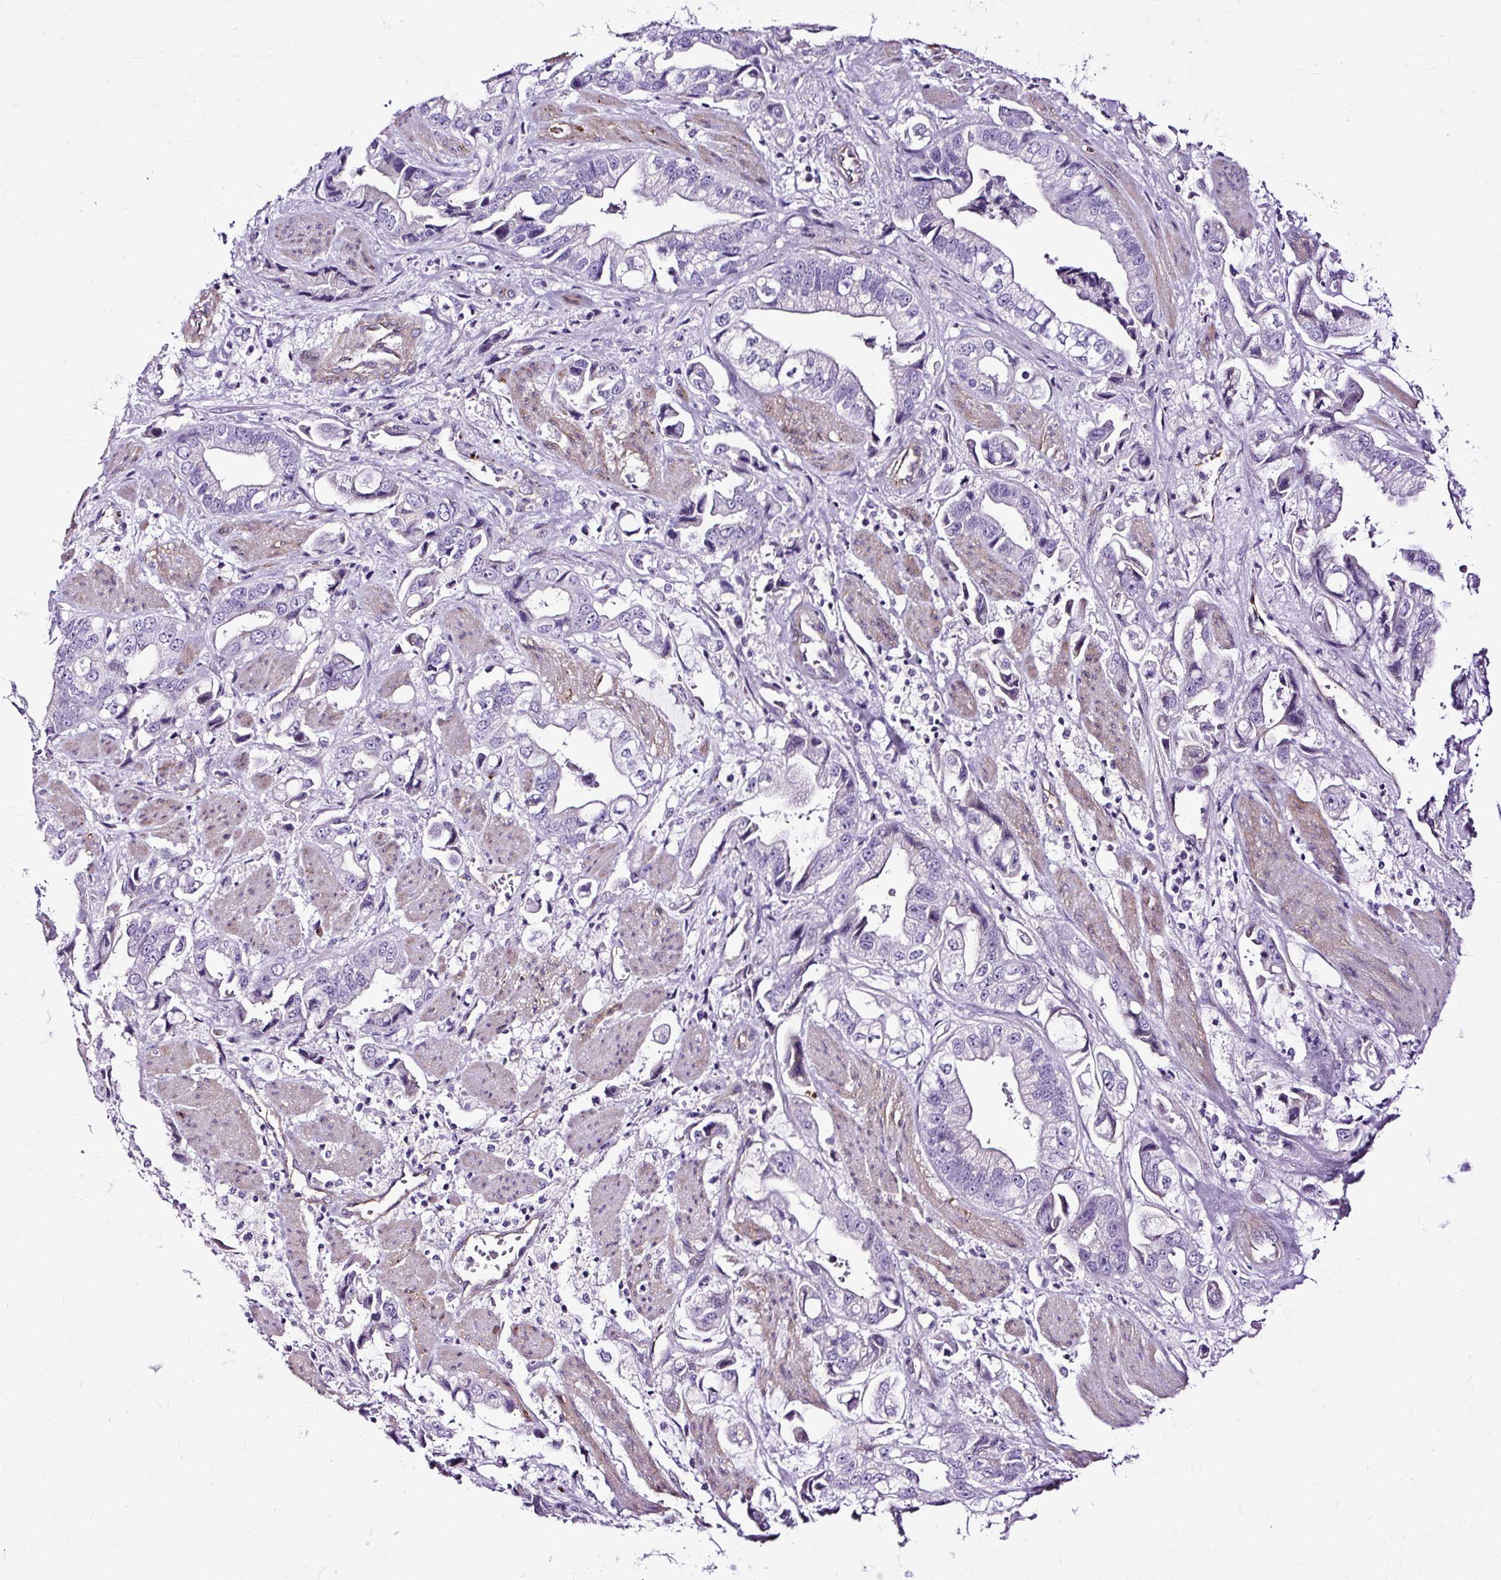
{"staining": {"intensity": "negative", "quantity": "none", "location": "none"}, "tissue": "stomach cancer", "cell_type": "Tumor cells", "image_type": "cancer", "snomed": [{"axis": "morphology", "description": "Adenocarcinoma, NOS"}, {"axis": "topography", "description": "Stomach"}], "caption": "High magnification brightfield microscopy of adenocarcinoma (stomach) stained with DAB (brown) and counterstained with hematoxylin (blue): tumor cells show no significant expression. Nuclei are stained in blue.", "gene": "SLC7A8", "patient": {"sex": "male", "age": 62}}